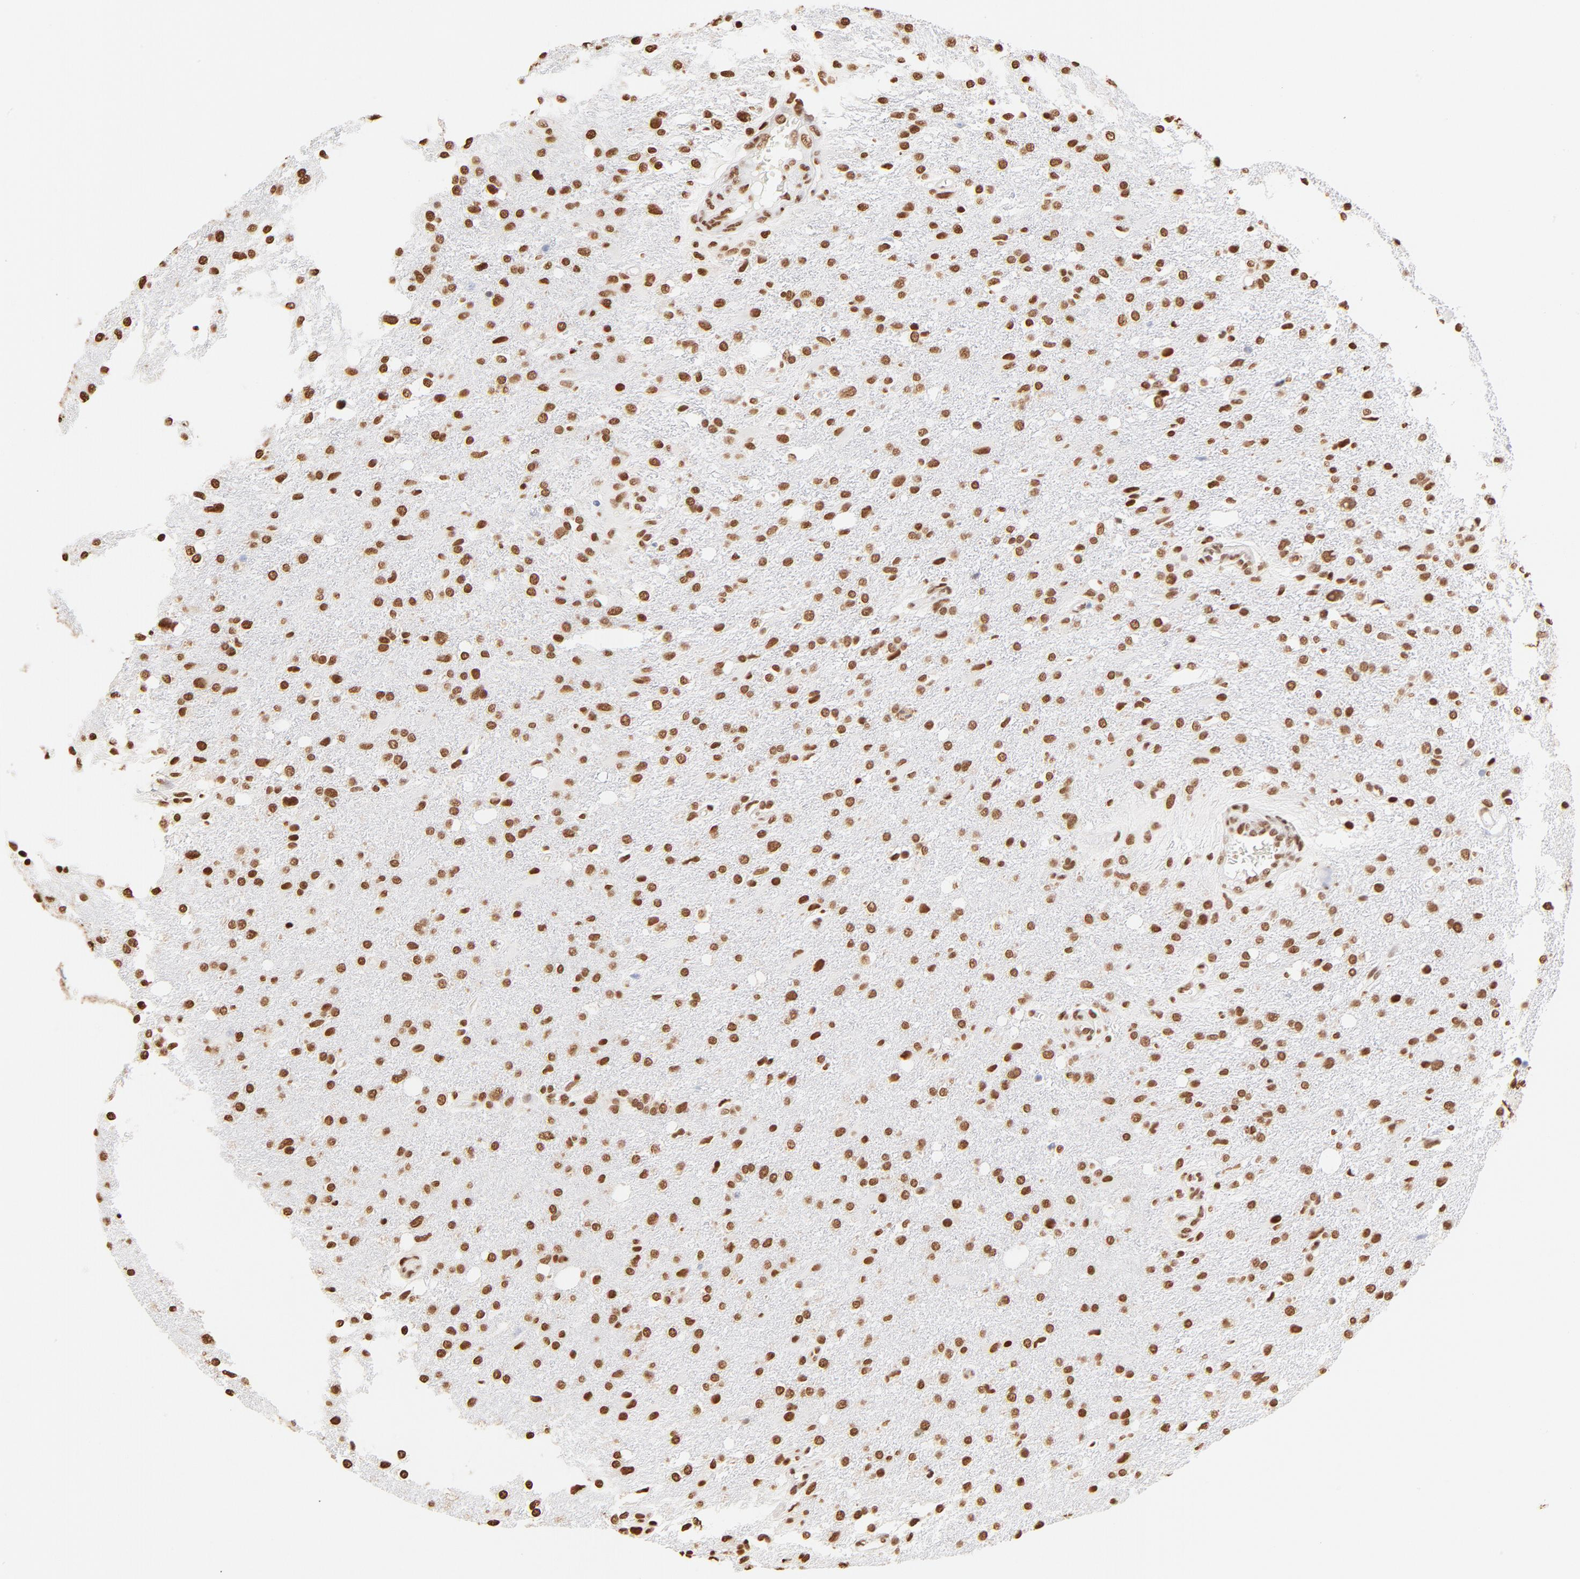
{"staining": {"intensity": "strong", "quantity": ">75%", "location": "nuclear"}, "tissue": "glioma", "cell_type": "Tumor cells", "image_type": "cancer", "snomed": [{"axis": "morphology", "description": "Glioma, malignant, High grade"}, {"axis": "topography", "description": "Cerebral cortex"}], "caption": "Immunohistochemical staining of malignant glioma (high-grade) shows high levels of strong nuclear protein expression in approximately >75% of tumor cells.", "gene": "ZNF540", "patient": {"sex": "male", "age": 76}}